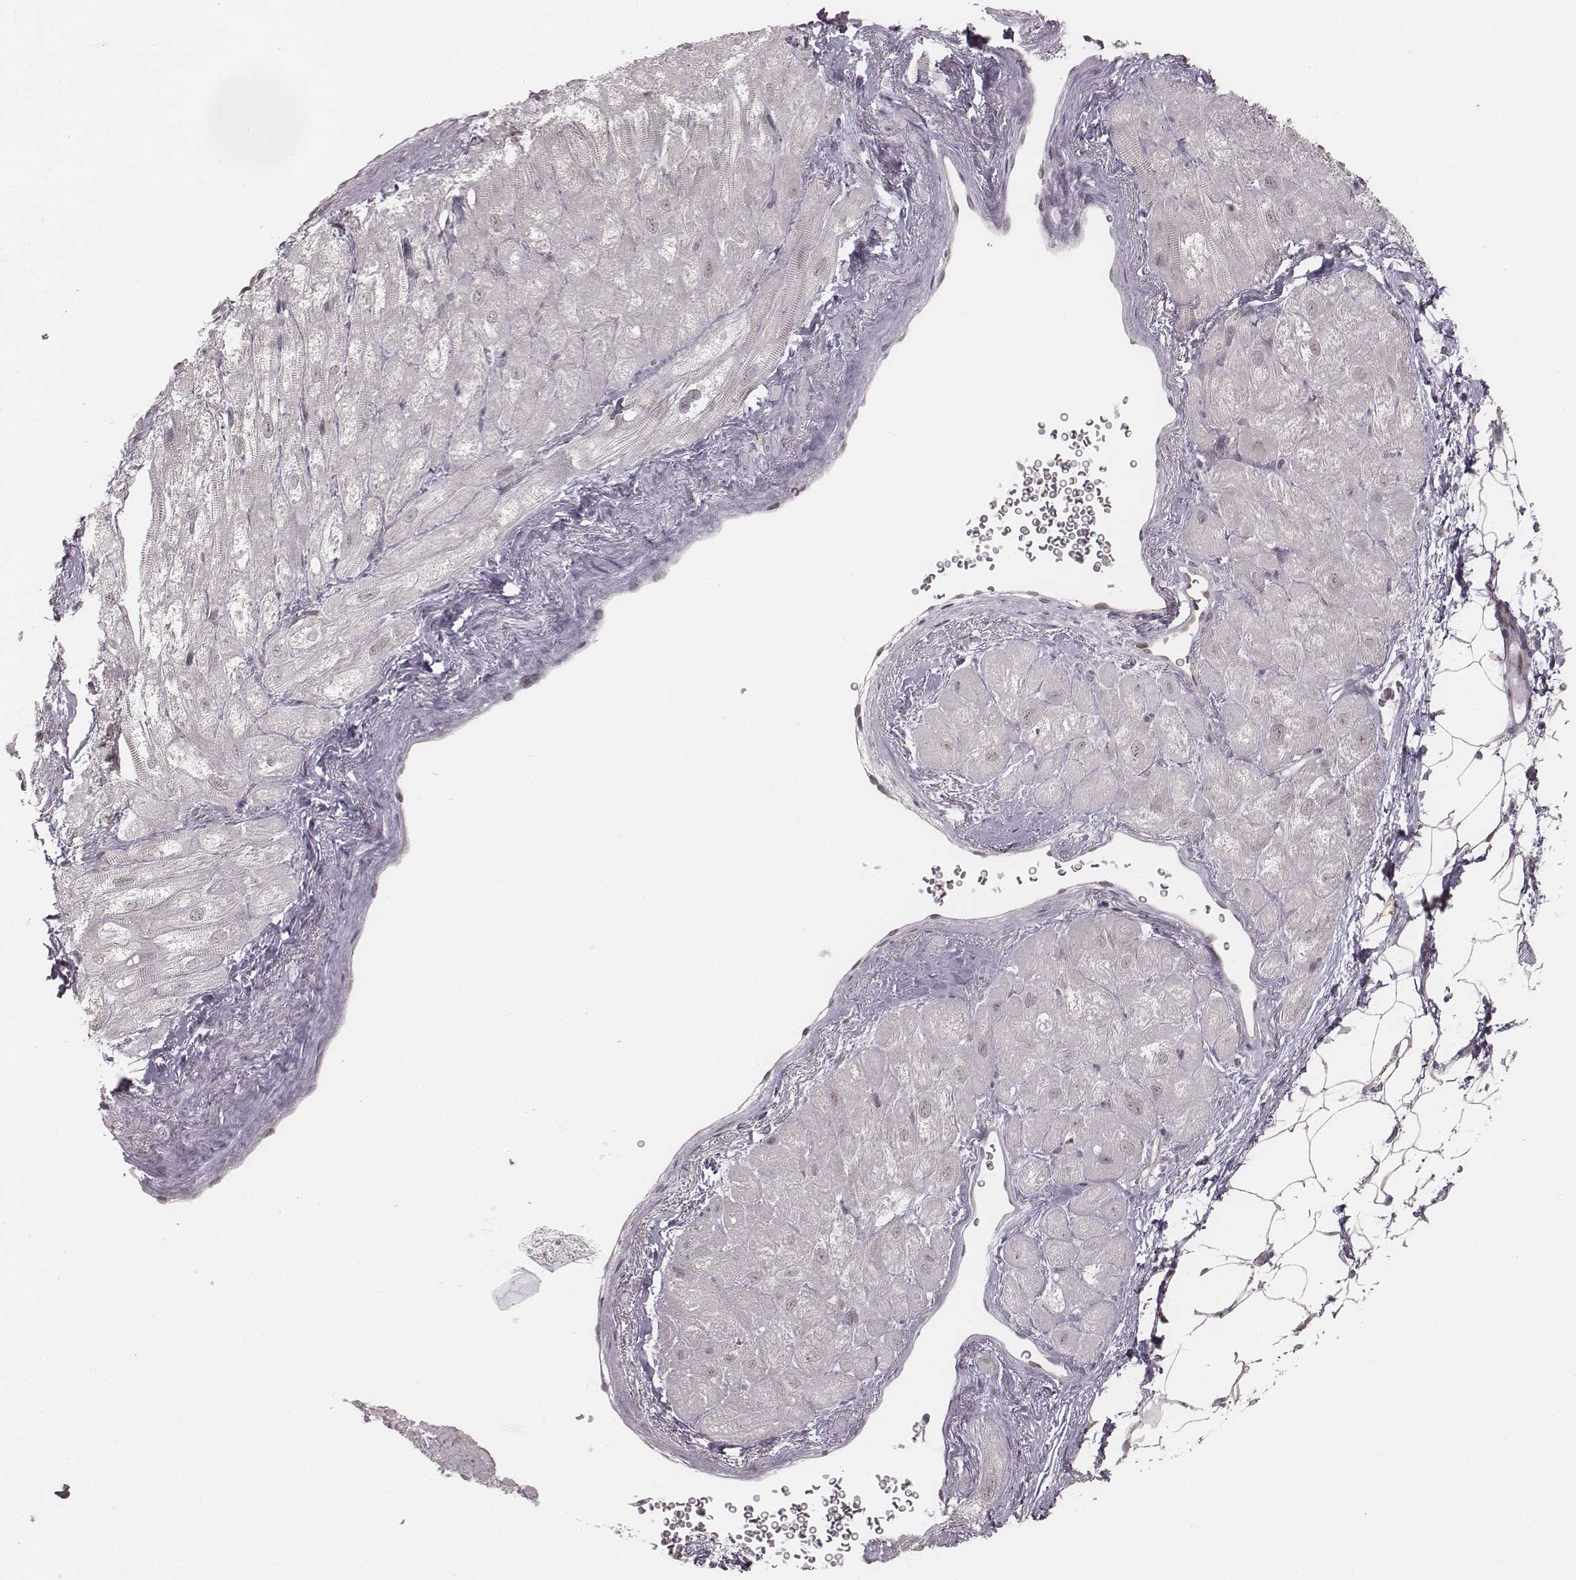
{"staining": {"intensity": "negative", "quantity": "none", "location": "none"}, "tissue": "heart muscle", "cell_type": "Cardiomyocytes", "image_type": "normal", "snomed": [{"axis": "morphology", "description": "Normal tissue, NOS"}, {"axis": "topography", "description": "Heart"}], "caption": "IHC image of benign heart muscle stained for a protein (brown), which reveals no staining in cardiomyocytes. (DAB (3,3'-diaminobenzidine) immunohistochemistry with hematoxylin counter stain).", "gene": "RPGRIP1", "patient": {"sex": "female", "age": 69}}